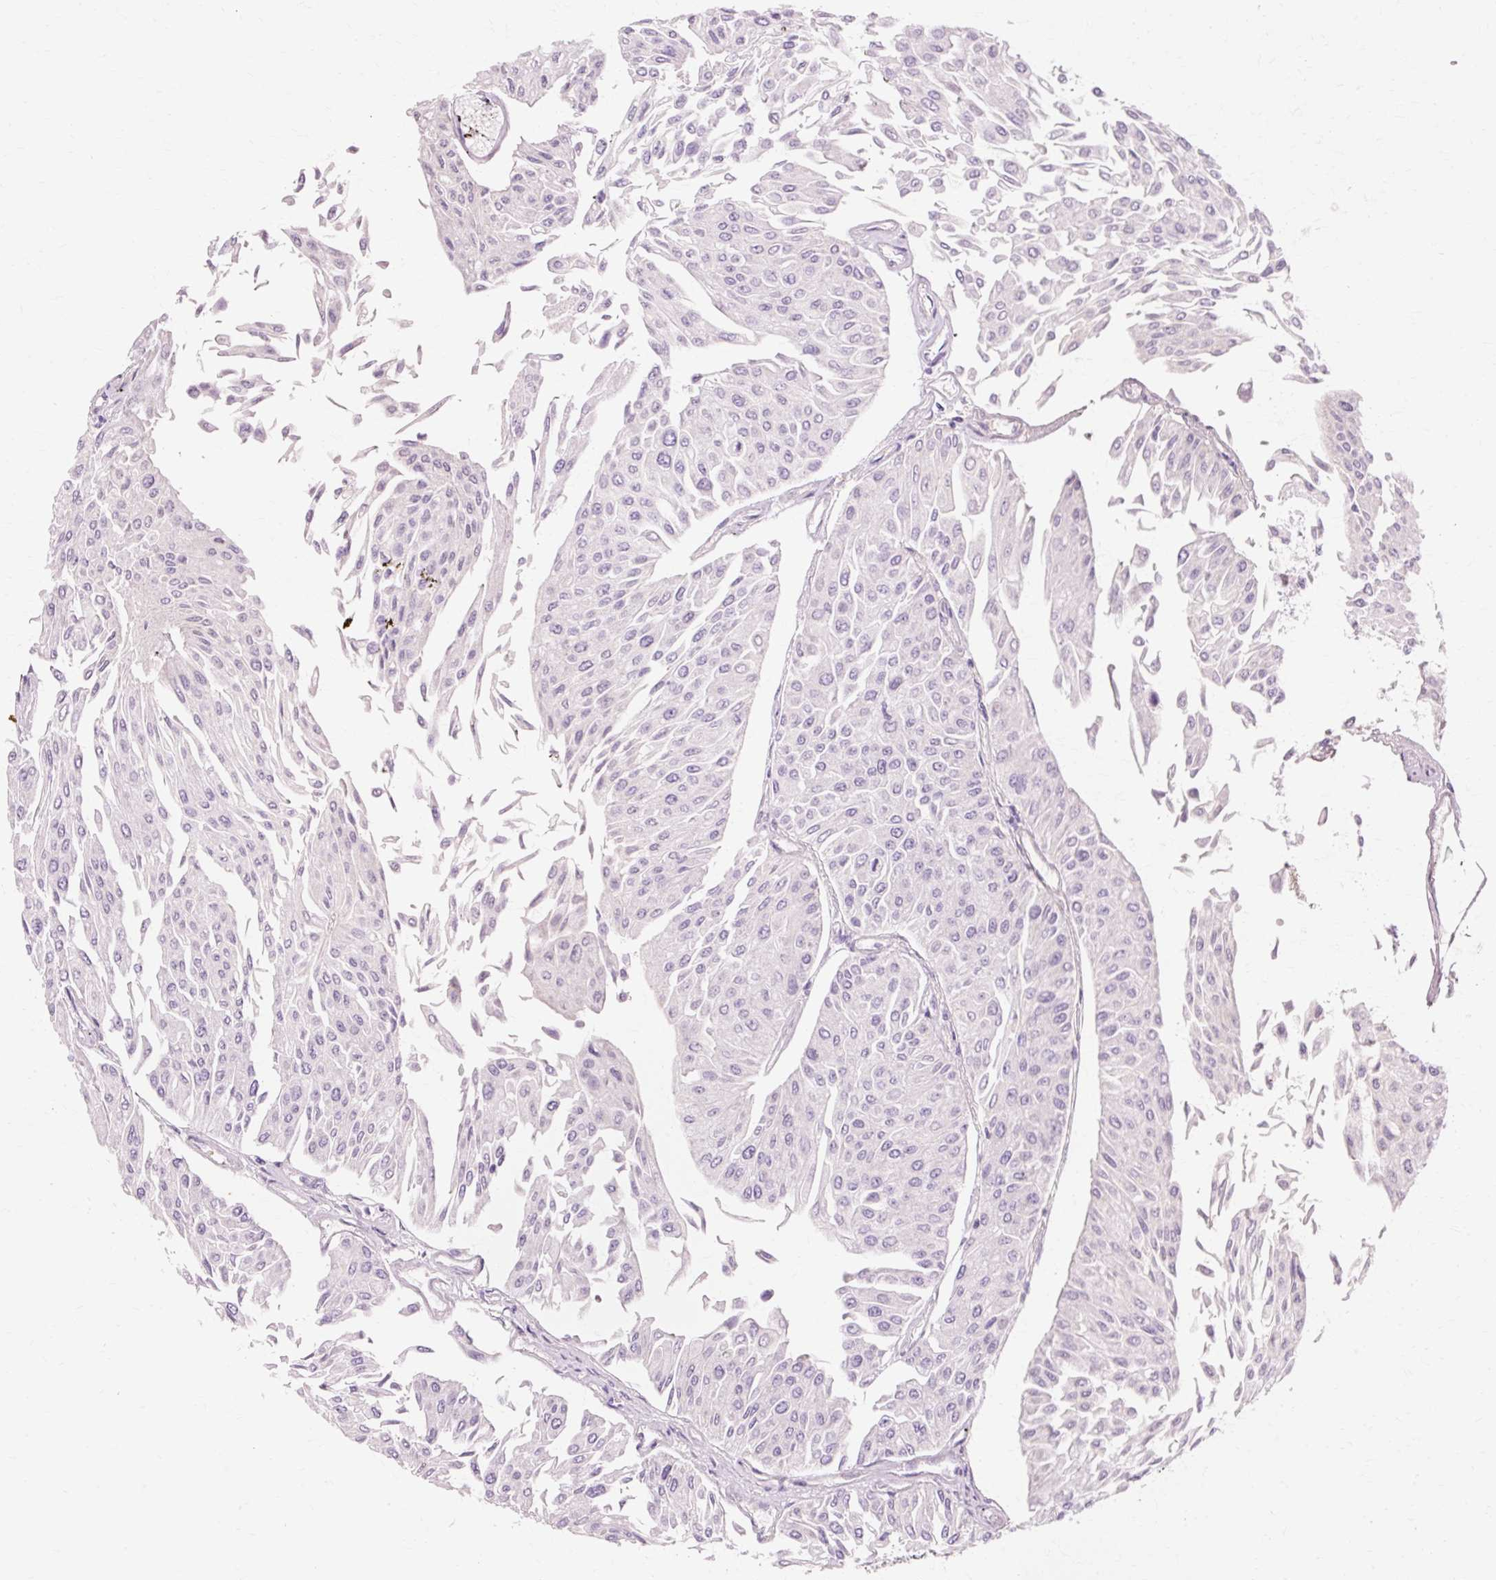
{"staining": {"intensity": "negative", "quantity": "none", "location": "none"}, "tissue": "urothelial cancer", "cell_type": "Tumor cells", "image_type": "cancer", "snomed": [{"axis": "morphology", "description": "Urothelial carcinoma, Low grade"}, {"axis": "topography", "description": "Urinary bladder"}], "caption": "Tumor cells are negative for protein expression in human low-grade urothelial carcinoma.", "gene": "VN1R2", "patient": {"sex": "male", "age": 67}}